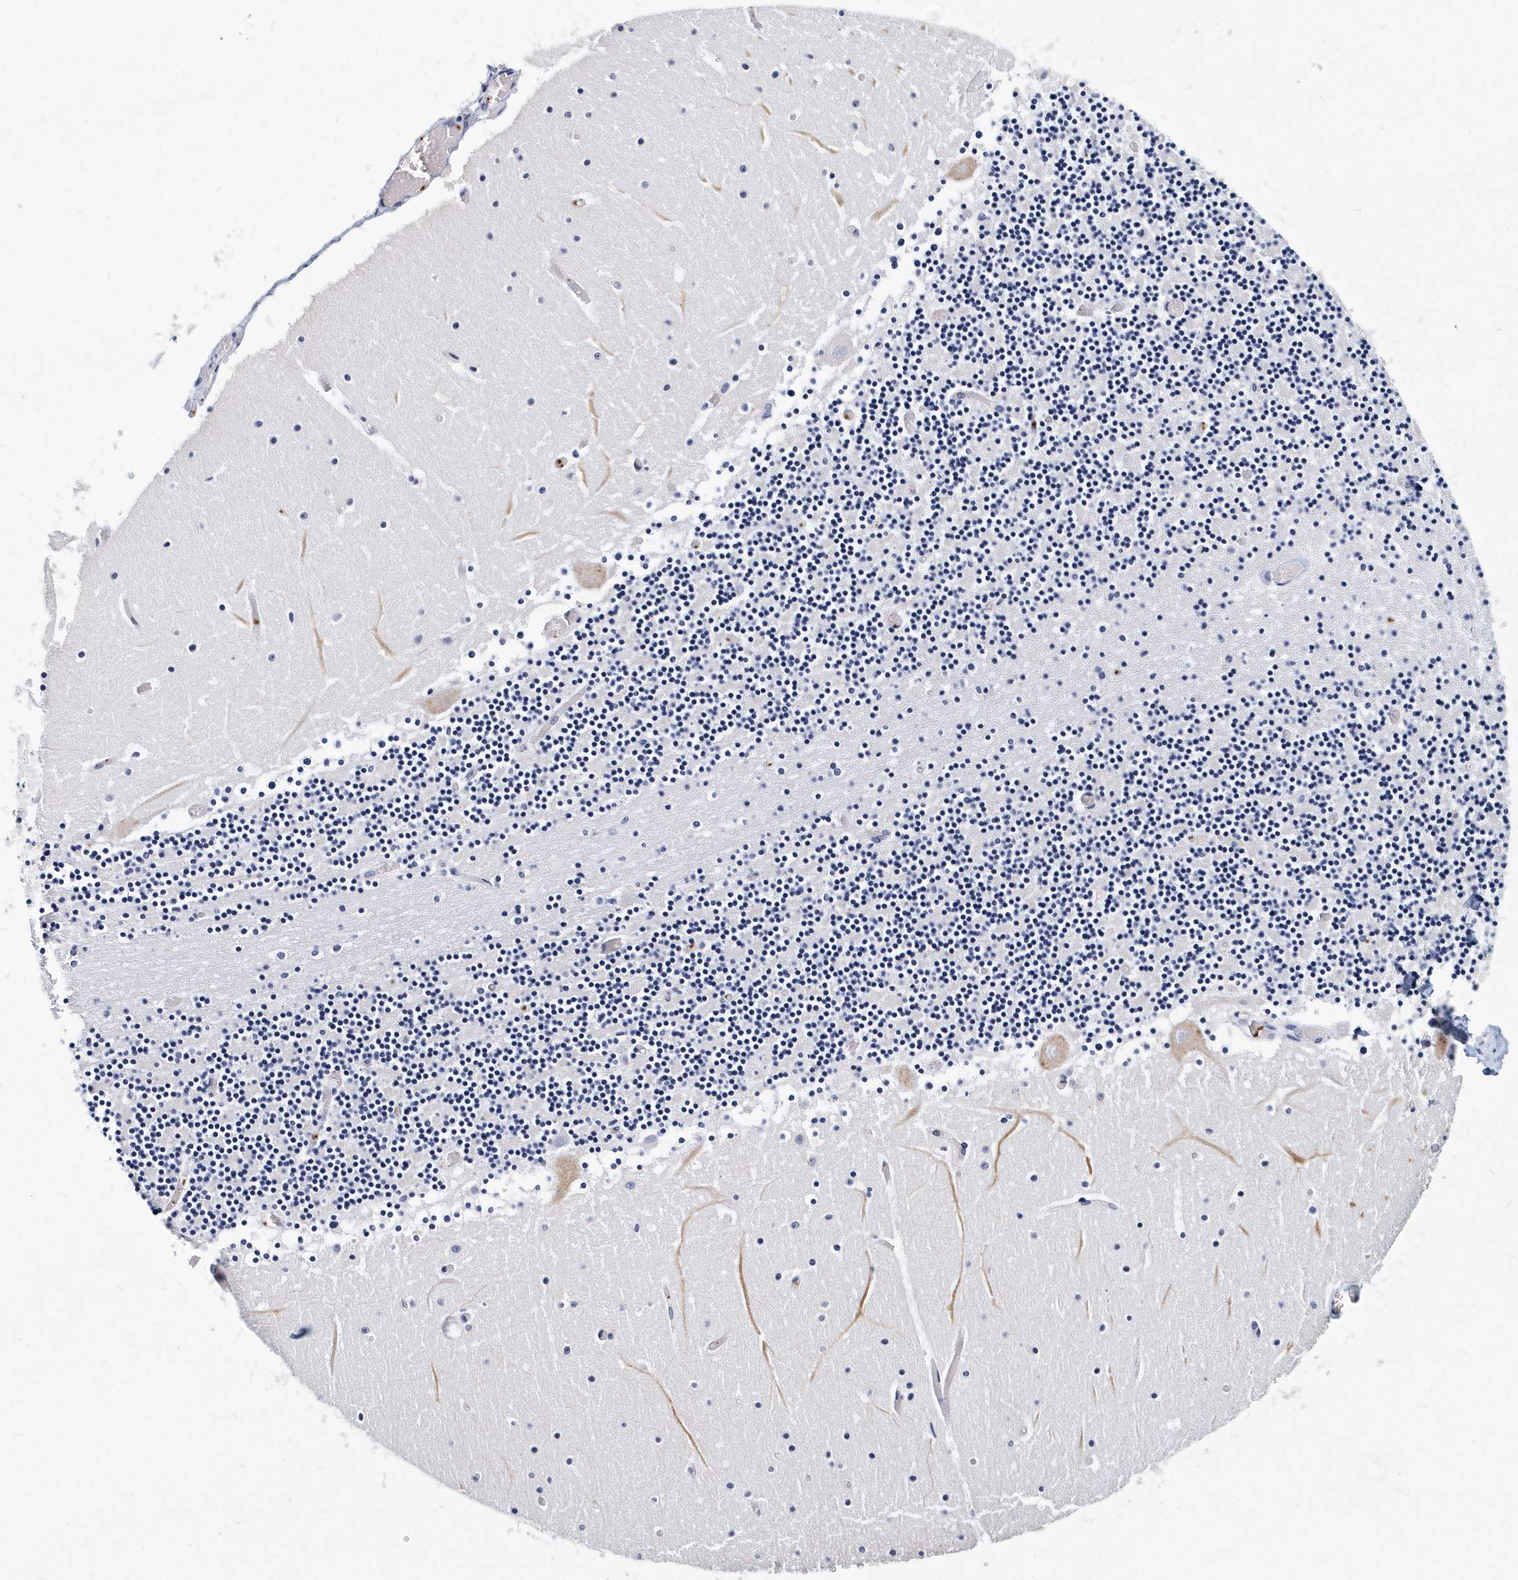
{"staining": {"intensity": "negative", "quantity": "none", "location": "none"}, "tissue": "cerebellum", "cell_type": "Cells in granular layer", "image_type": "normal", "snomed": [{"axis": "morphology", "description": "Normal tissue, NOS"}, {"axis": "topography", "description": "Cerebellum"}], "caption": "This is an IHC histopathology image of normal cerebellum. There is no staining in cells in granular layer.", "gene": "ITGA2B", "patient": {"sex": "female", "age": 28}}